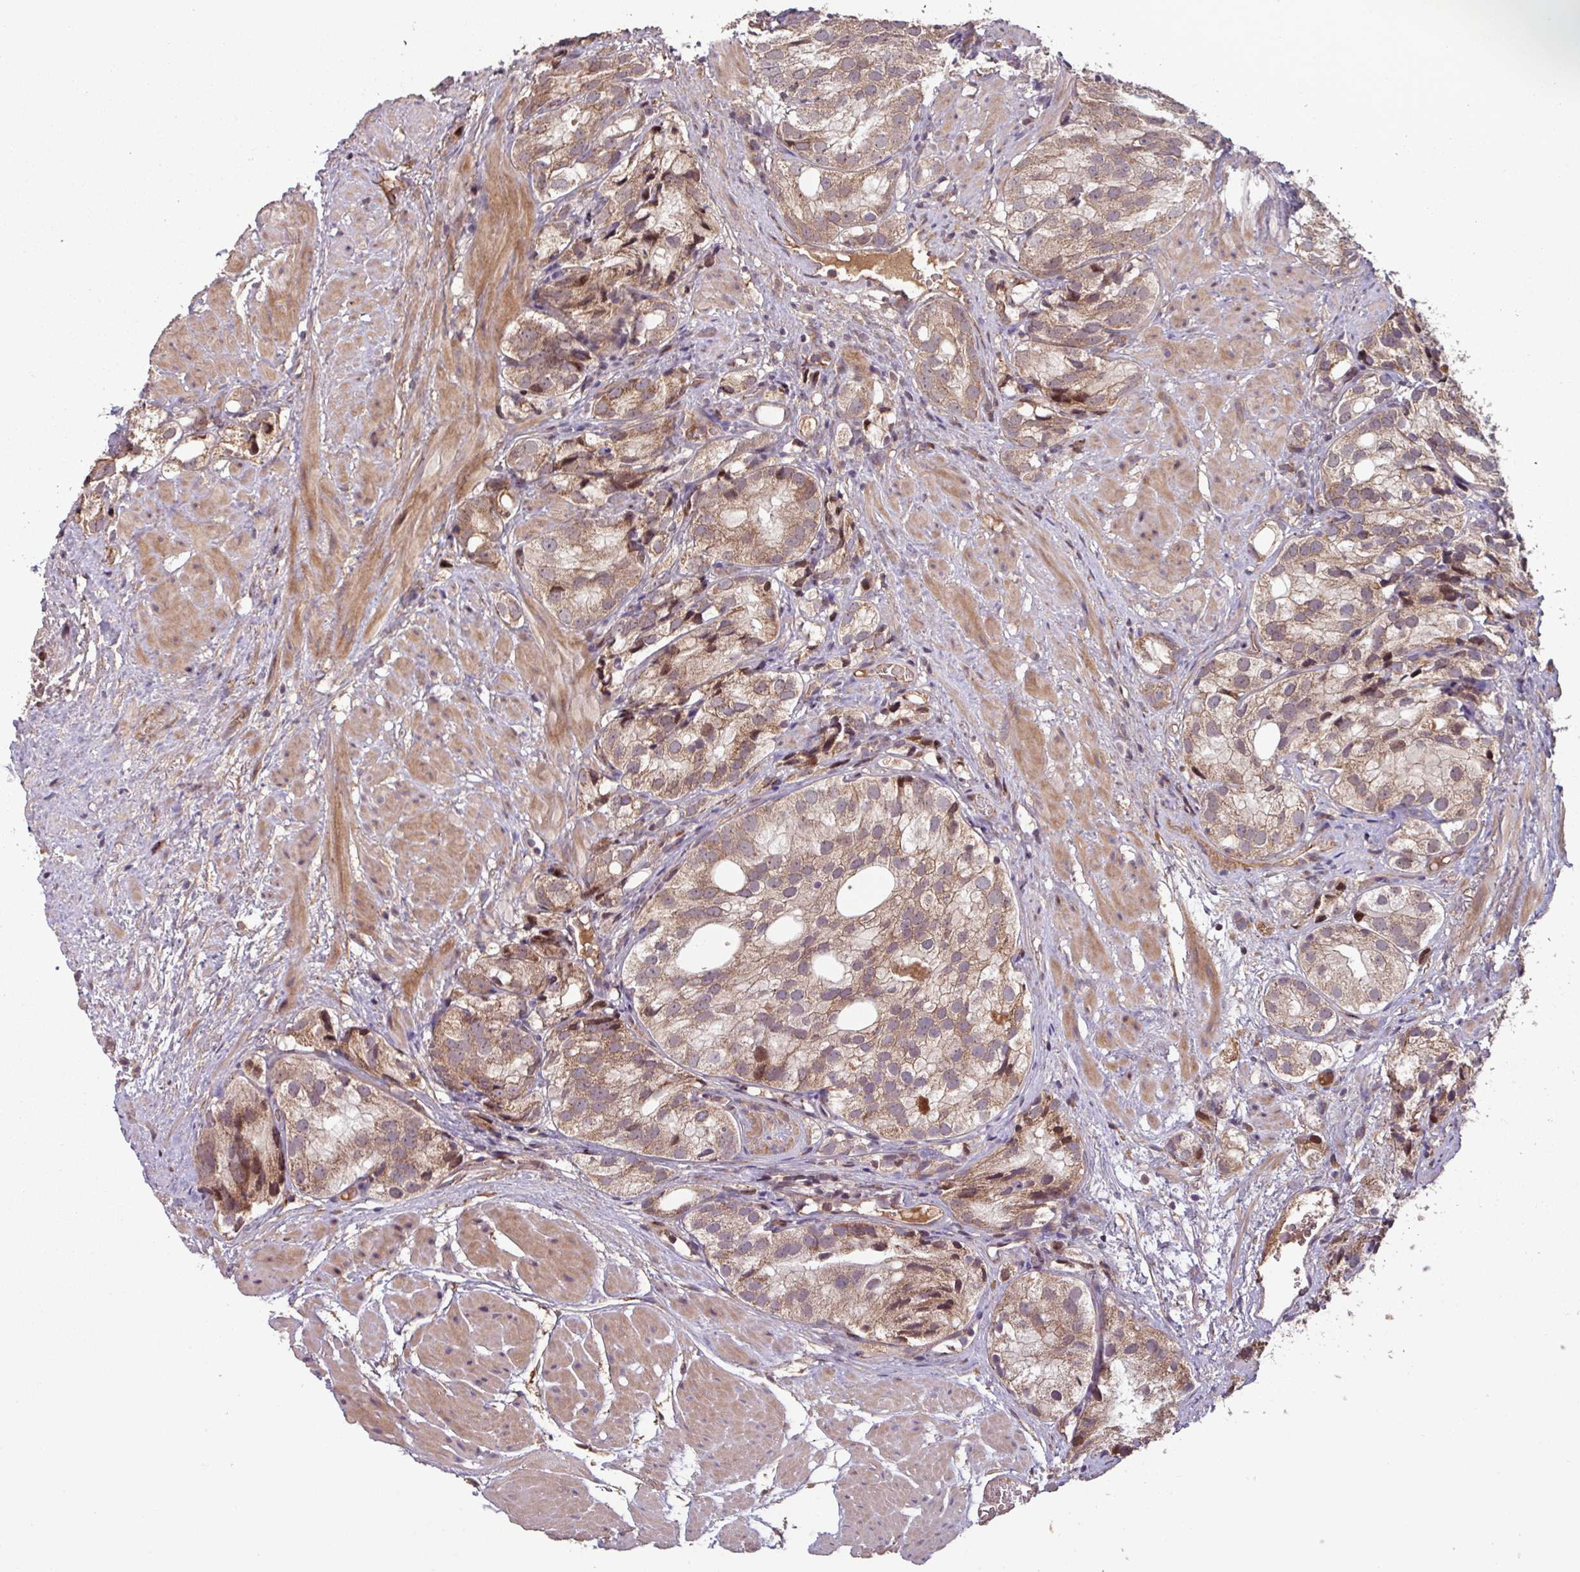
{"staining": {"intensity": "moderate", "quantity": ">75%", "location": "cytoplasmic/membranous,nuclear"}, "tissue": "prostate cancer", "cell_type": "Tumor cells", "image_type": "cancer", "snomed": [{"axis": "morphology", "description": "Adenocarcinoma, High grade"}, {"axis": "topography", "description": "Prostate"}], "caption": "High-magnification brightfield microscopy of prostate cancer (high-grade adenocarcinoma) stained with DAB (brown) and counterstained with hematoxylin (blue). tumor cells exhibit moderate cytoplasmic/membranous and nuclear staining is seen in approximately>75% of cells. The protein of interest is shown in brown color, while the nuclei are stained blue.", "gene": "TMEM88", "patient": {"sex": "male", "age": 82}}